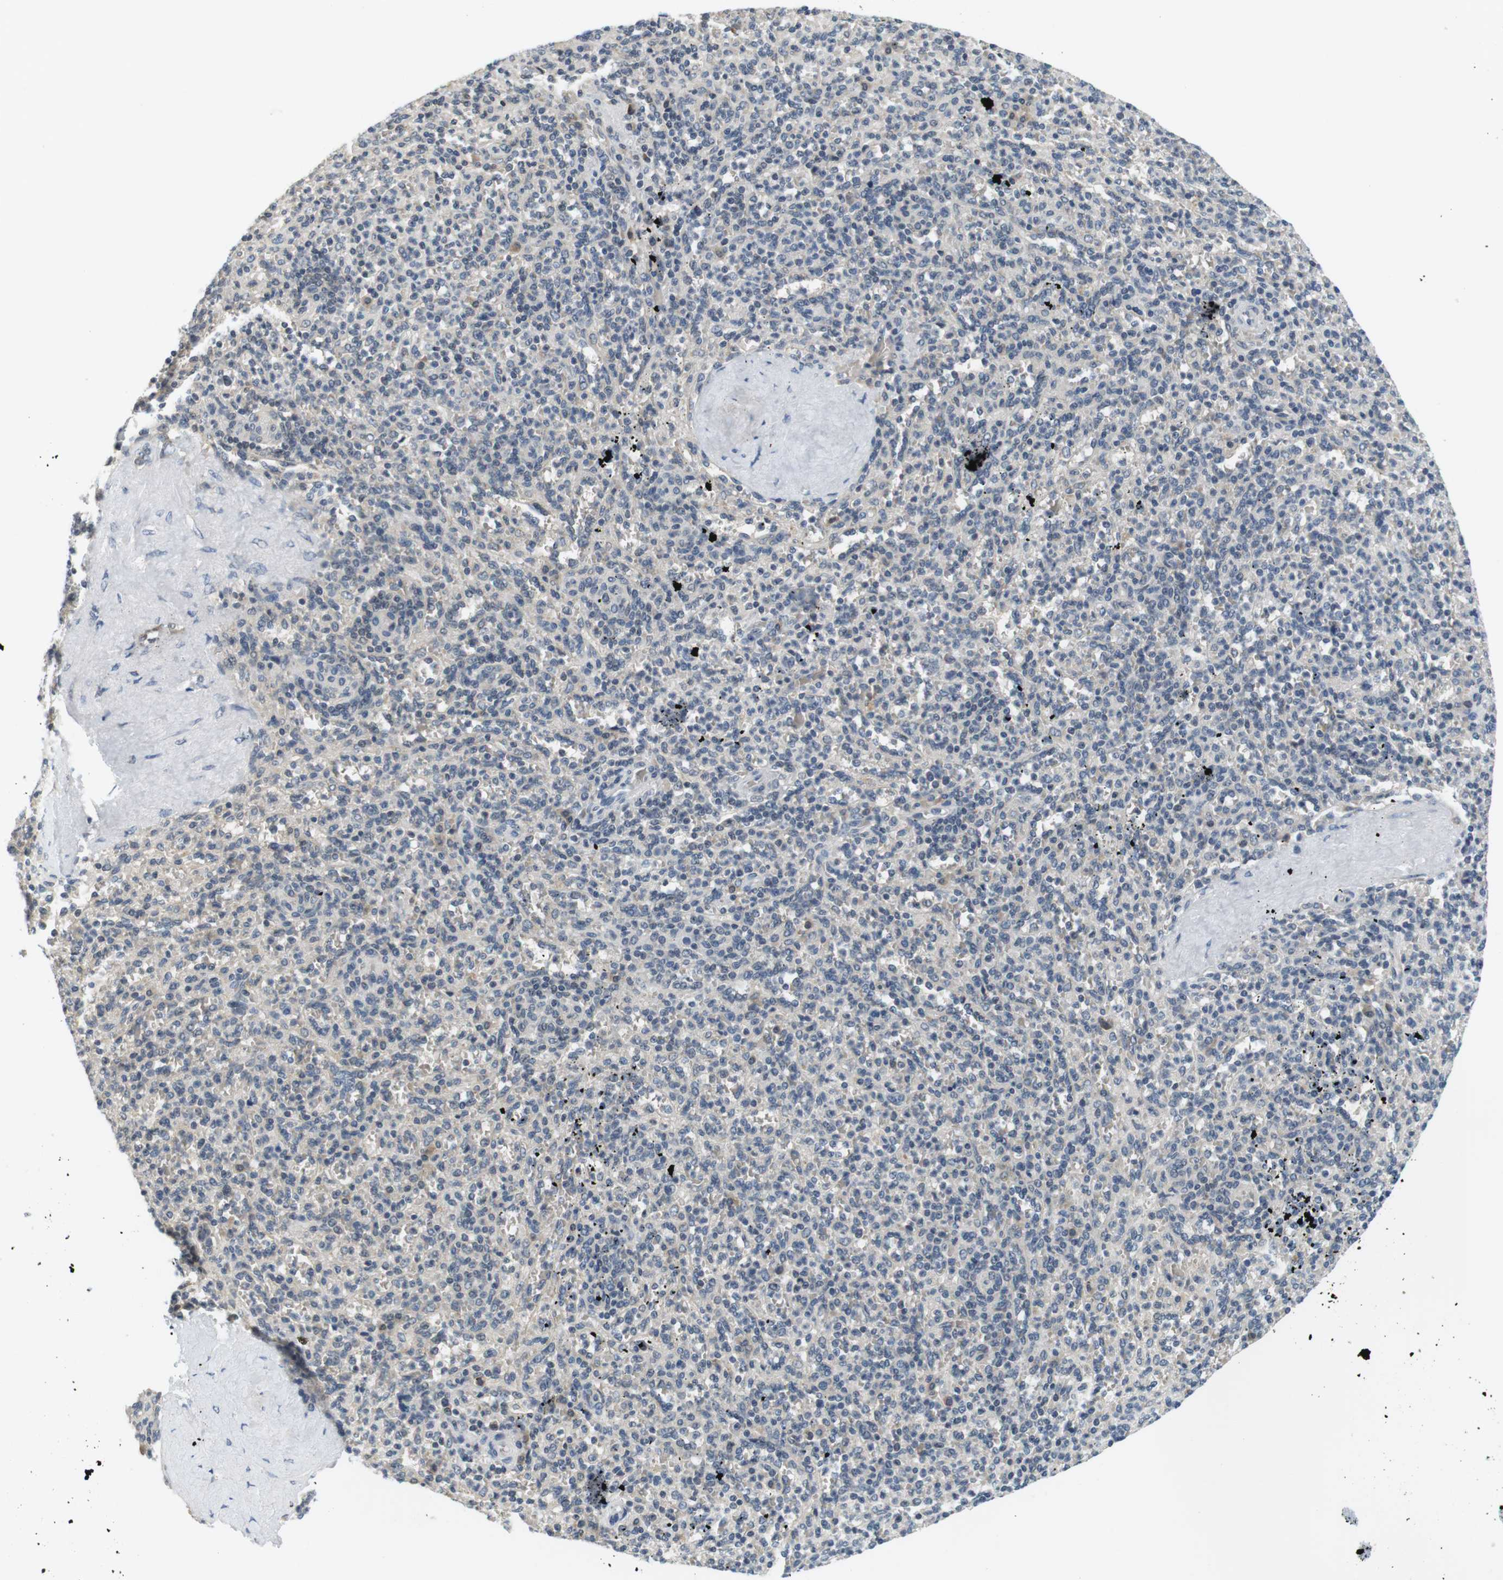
{"staining": {"intensity": "negative", "quantity": "none", "location": "none"}, "tissue": "spleen", "cell_type": "Cells in red pulp", "image_type": "normal", "snomed": [{"axis": "morphology", "description": "Normal tissue, NOS"}, {"axis": "topography", "description": "Spleen"}], "caption": "Cells in red pulp are negative for brown protein staining in normal spleen. (Stains: DAB IHC with hematoxylin counter stain, Microscopy: brightfield microscopy at high magnification).", "gene": "WNT7A", "patient": {"sex": "male", "age": 36}}